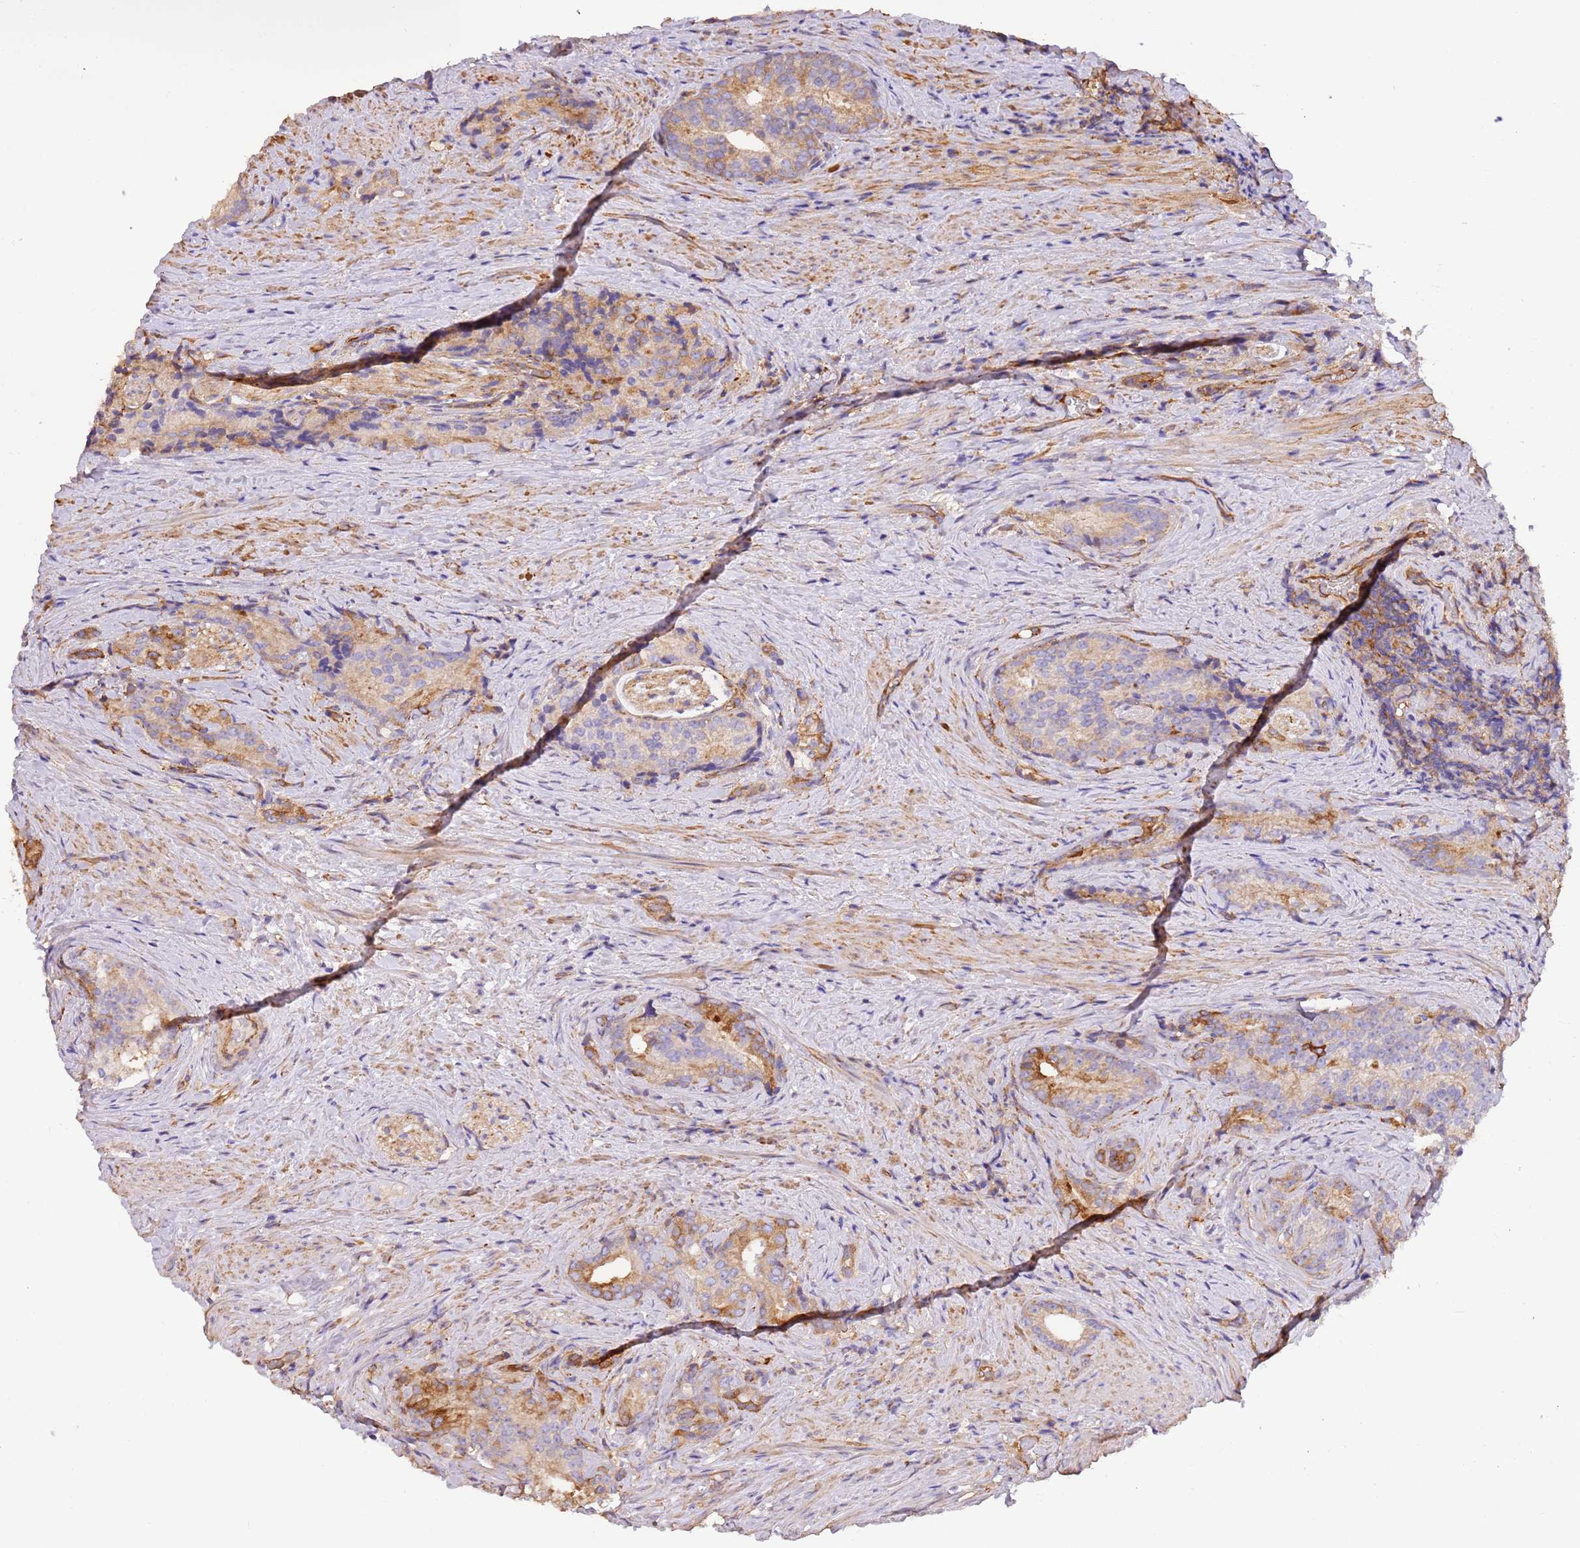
{"staining": {"intensity": "moderate", "quantity": "<25%", "location": "cytoplasmic/membranous"}, "tissue": "prostate cancer", "cell_type": "Tumor cells", "image_type": "cancer", "snomed": [{"axis": "morphology", "description": "Adenocarcinoma, Low grade"}, {"axis": "topography", "description": "Prostate"}], "caption": "Prostate cancer (low-grade adenocarcinoma) stained with a brown dye reveals moderate cytoplasmic/membranous positive staining in about <25% of tumor cells.", "gene": "NAALADL1", "patient": {"sex": "male", "age": 71}}